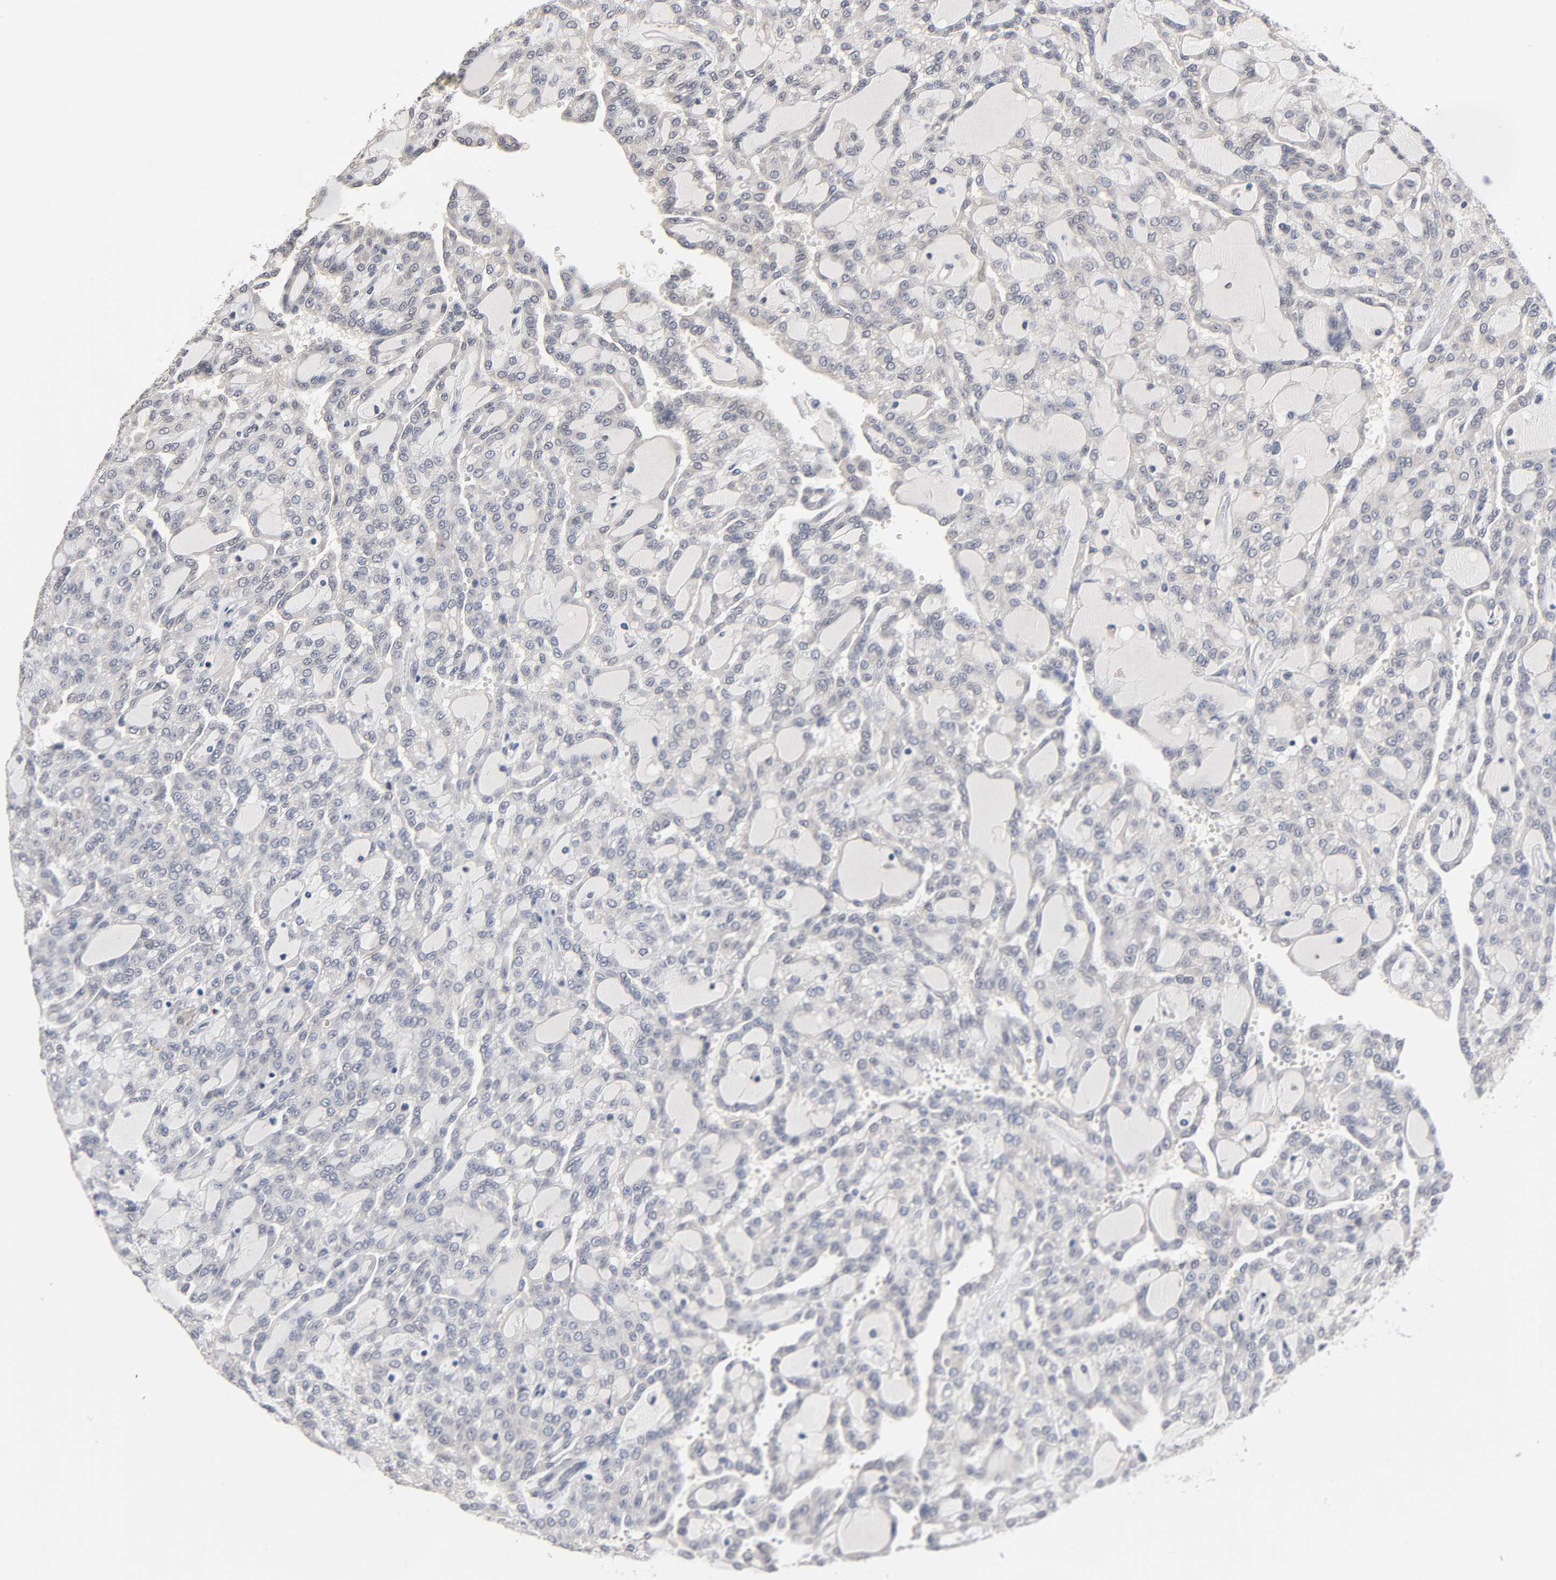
{"staining": {"intensity": "negative", "quantity": "none", "location": "none"}, "tissue": "renal cancer", "cell_type": "Tumor cells", "image_type": "cancer", "snomed": [{"axis": "morphology", "description": "Adenocarcinoma, NOS"}, {"axis": "topography", "description": "Kidney"}], "caption": "This is an immunohistochemistry micrograph of renal cancer. There is no staining in tumor cells.", "gene": "HDLBP", "patient": {"sex": "male", "age": 63}}